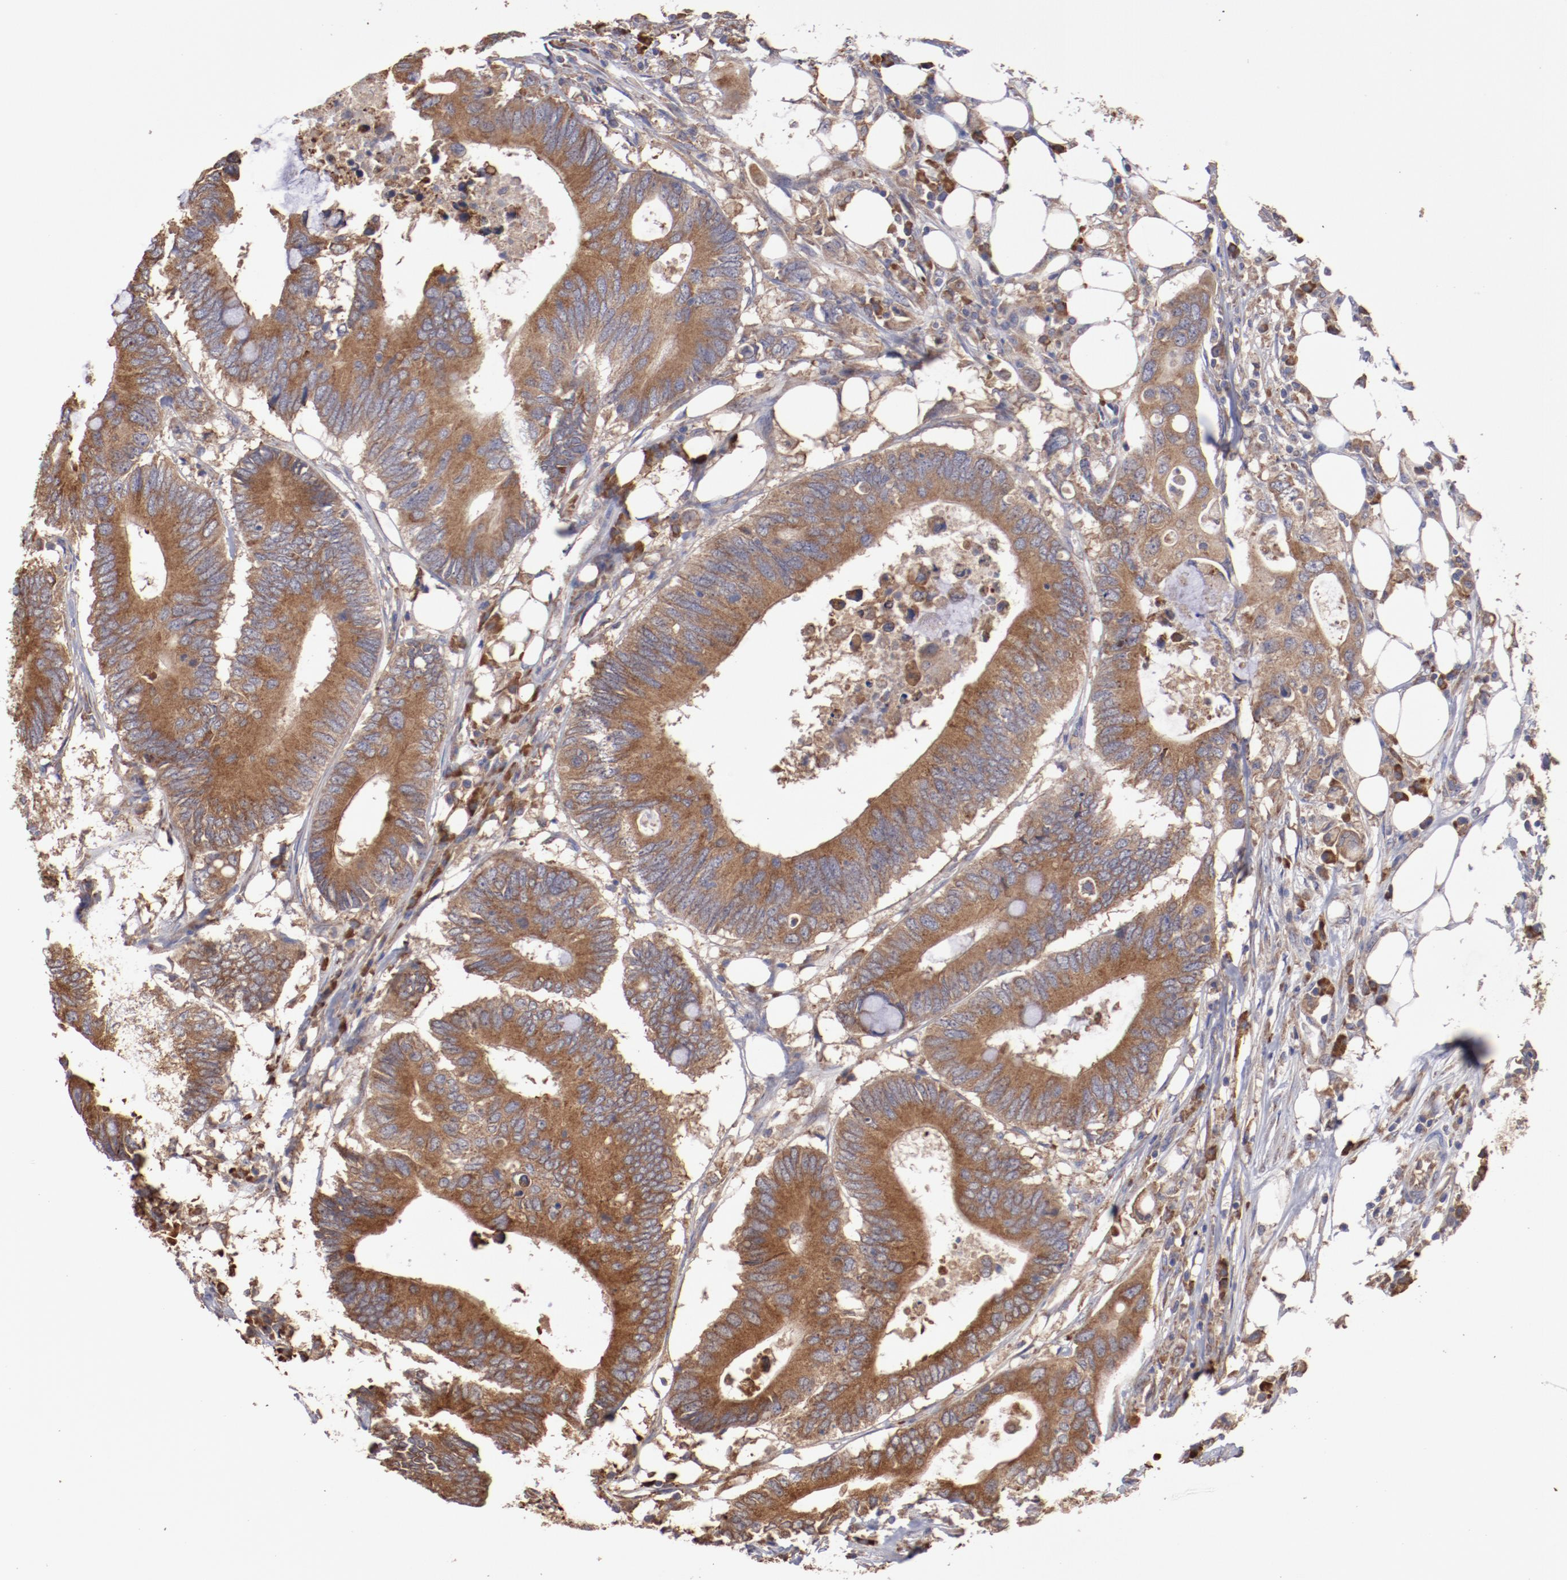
{"staining": {"intensity": "moderate", "quantity": ">75%", "location": "cytoplasmic/membranous"}, "tissue": "colorectal cancer", "cell_type": "Tumor cells", "image_type": "cancer", "snomed": [{"axis": "morphology", "description": "Adenocarcinoma, NOS"}, {"axis": "topography", "description": "Colon"}], "caption": "Immunohistochemistry (IHC) micrograph of neoplastic tissue: human colorectal cancer (adenocarcinoma) stained using immunohistochemistry (IHC) displays medium levels of moderate protein expression localized specifically in the cytoplasmic/membranous of tumor cells, appearing as a cytoplasmic/membranous brown color.", "gene": "NFKBIE", "patient": {"sex": "male", "age": 71}}